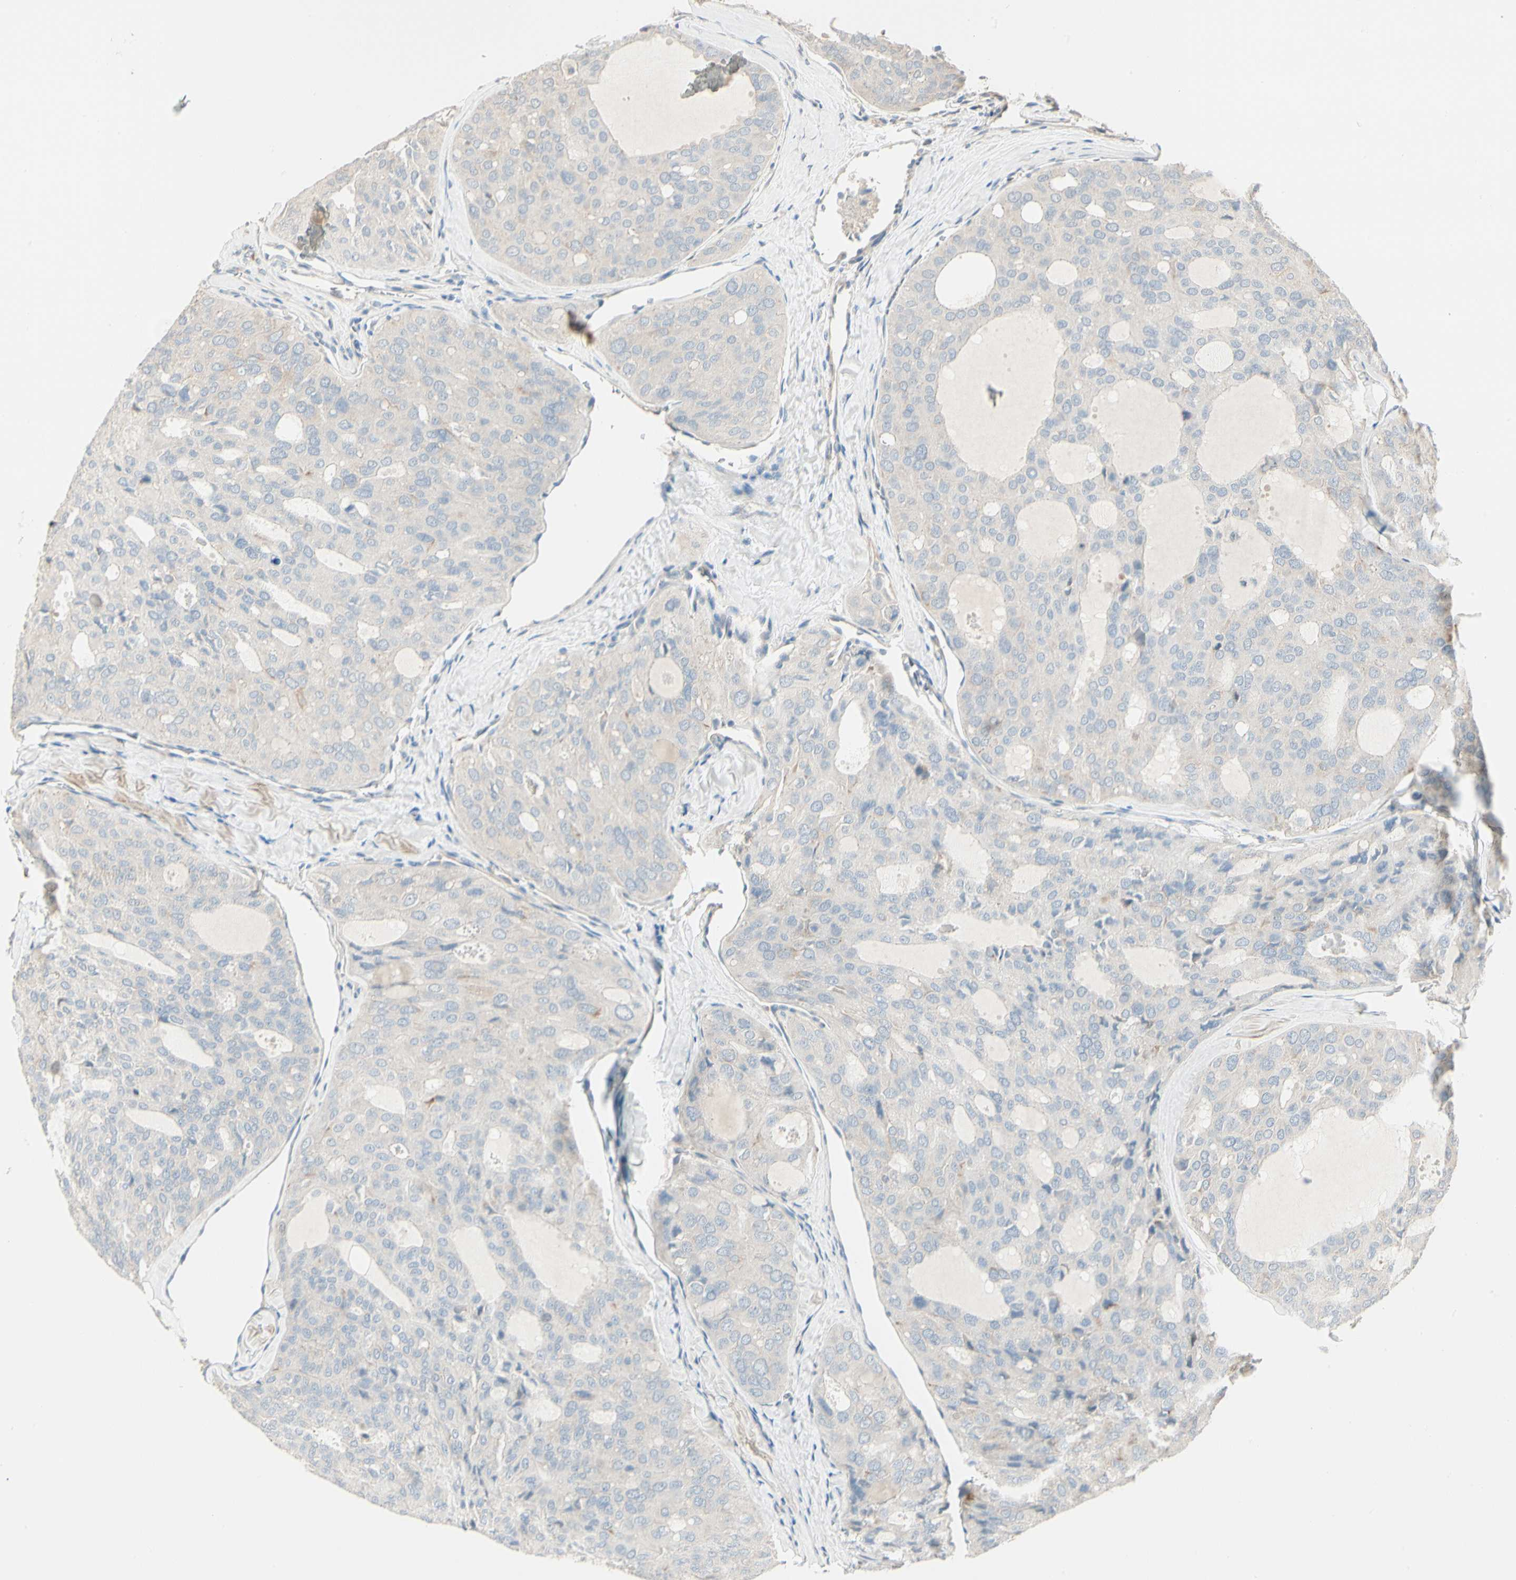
{"staining": {"intensity": "negative", "quantity": "none", "location": "none"}, "tissue": "thyroid cancer", "cell_type": "Tumor cells", "image_type": "cancer", "snomed": [{"axis": "morphology", "description": "Follicular adenoma carcinoma, NOS"}, {"axis": "topography", "description": "Thyroid gland"}], "caption": "IHC histopathology image of neoplastic tissue: human thyroid cancer stained with DAB reveals no significant protein staining in tumor cells.", "gene": "DUSP12", "patient": {"sex": "male", "age": 75}}